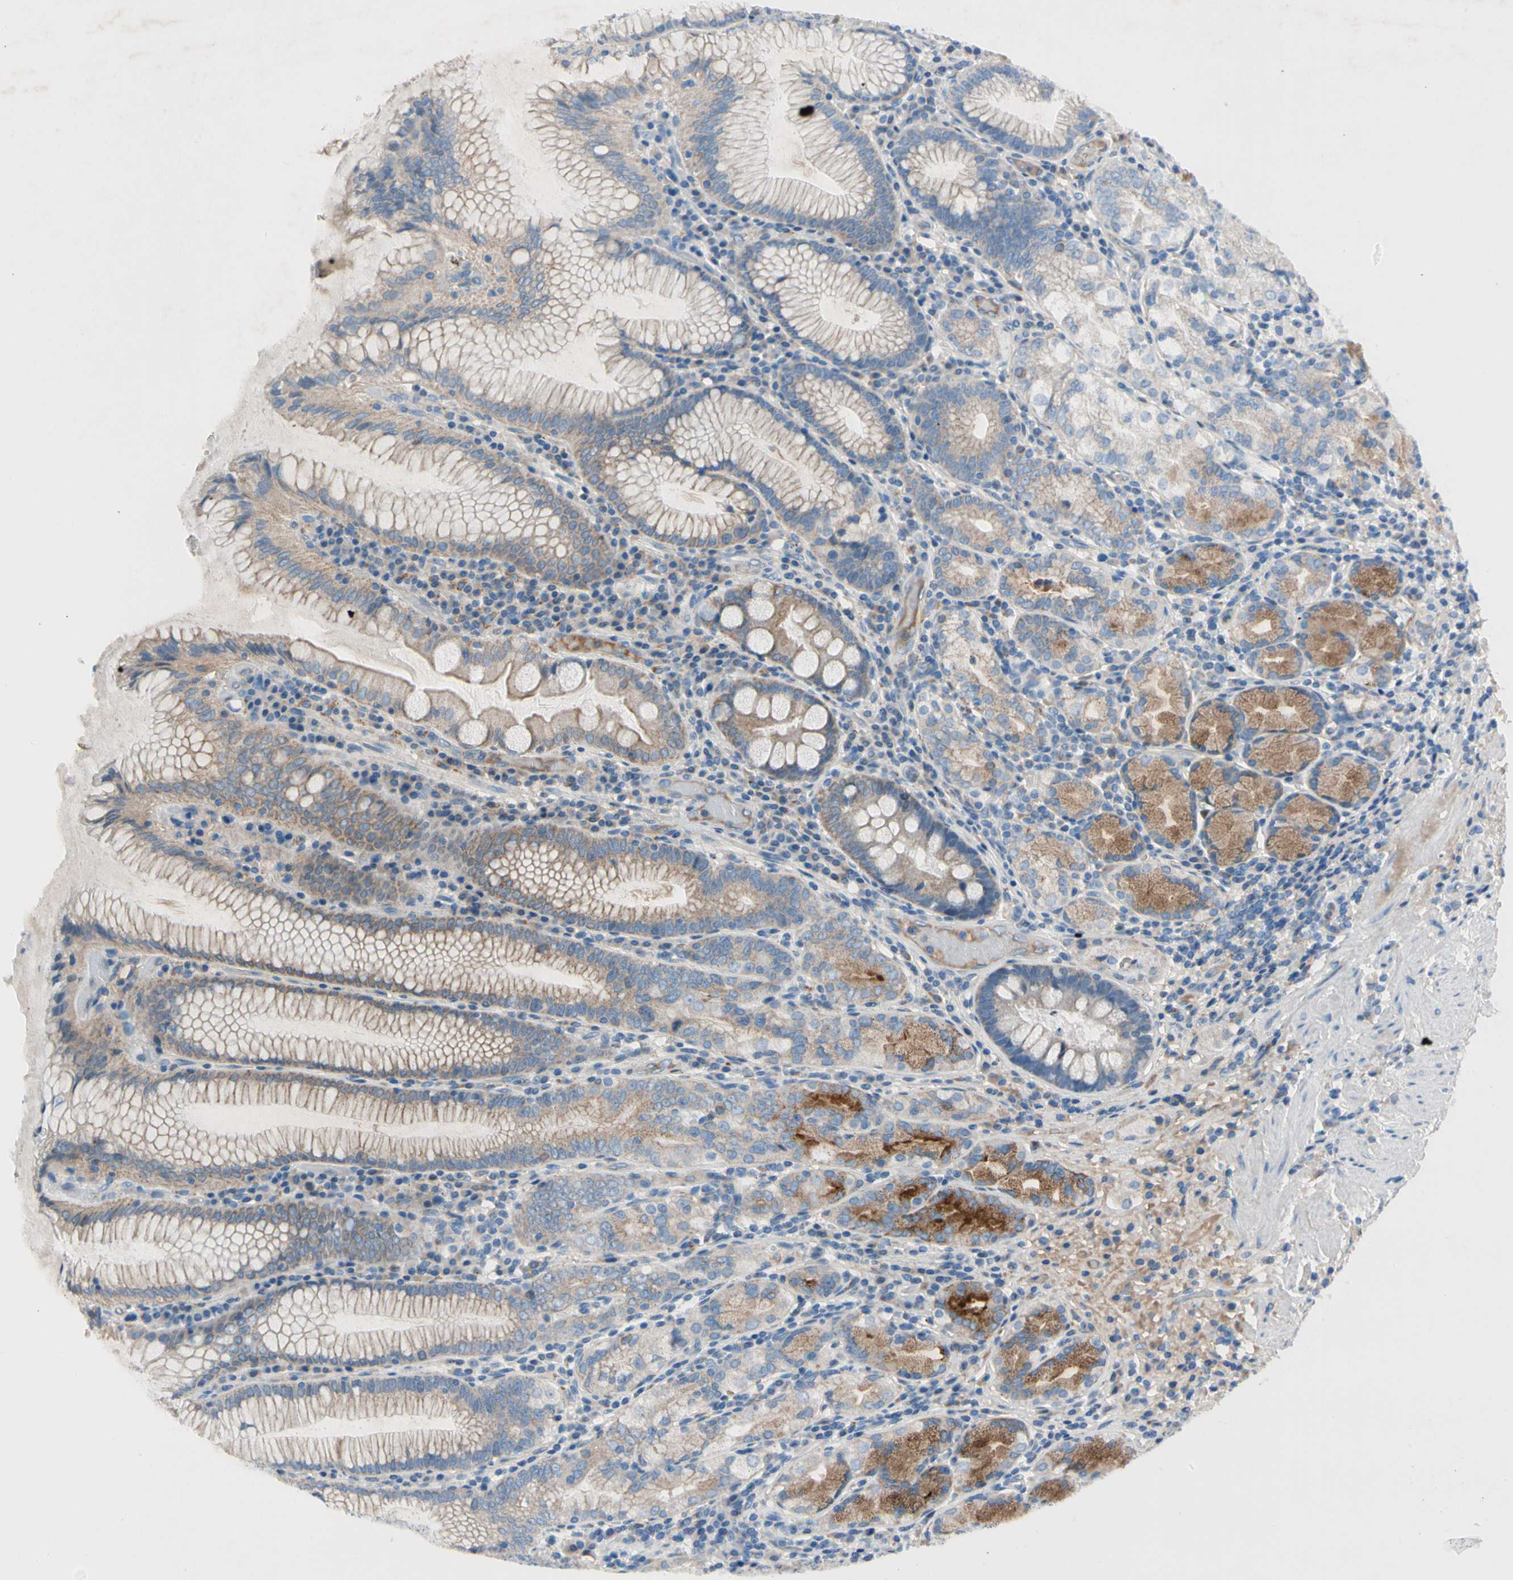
{"staining": {"intensity": "moderate", "quantity": "<25%", "location": "cytoplasmic/membranous"}, "tissue": "stomach", "cell_type": "Glandular cells", "image_type": "normal", "snomed": [{"axis": "morphology", "description": "Normal tissue, NOS"}, {"axis": "topography", "description": "Stomach, lower"}], "caption": "Immunohistochemistry (DAB) staining of unremarkable human stomach shows moderate cytoplasmic/membranous protein expression in about <25% of glandular cells.", "gene": "HJURP", "patient": {"sex": "female", "age": 76}}